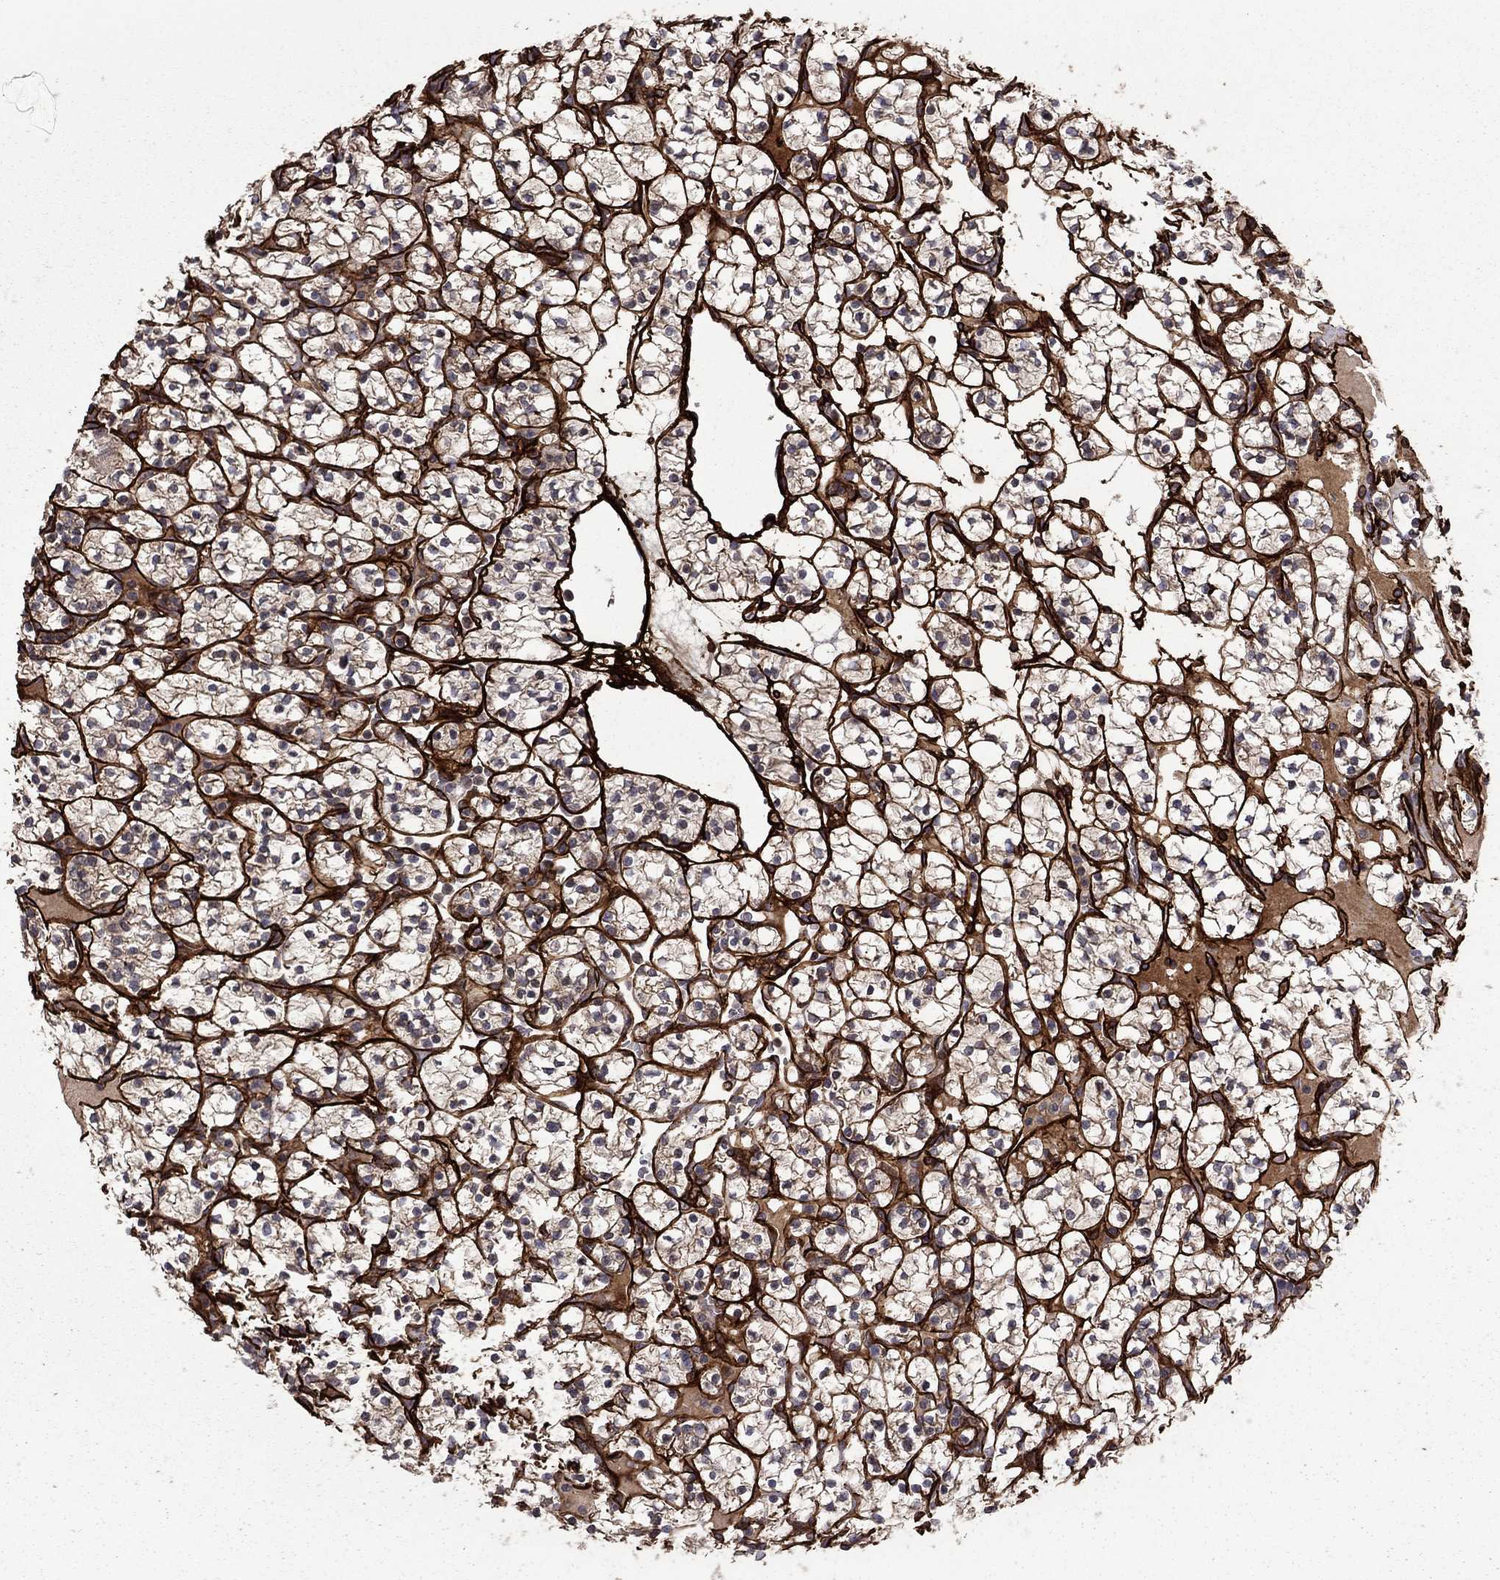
{"staining": {"intensity": "moderate", "quantity": "25%-75%", "location": "cytoplasmic/membranous"}, "tissue": "renal cancer", "cell_type": "Tumor cells", "image_type": "cancer", "snomed": [{"axis": "morphology", "description": "Adenocarcinoma, NOS"}, {"axis": "topography", "description": "Kidney"}], "caption": "IHC photomicrograph of neoplastic tissue: renal cancer (adenocarcinoma) stained using IHC demonstrates medium levels of moderate protein expression localized specifically in the cytoplasmic/membranous of tumor cells, appearing as a cytoplasmic/membranous brown color.", "gene": "COL18A1", "patient": {"sex": "female", "age": 89}}